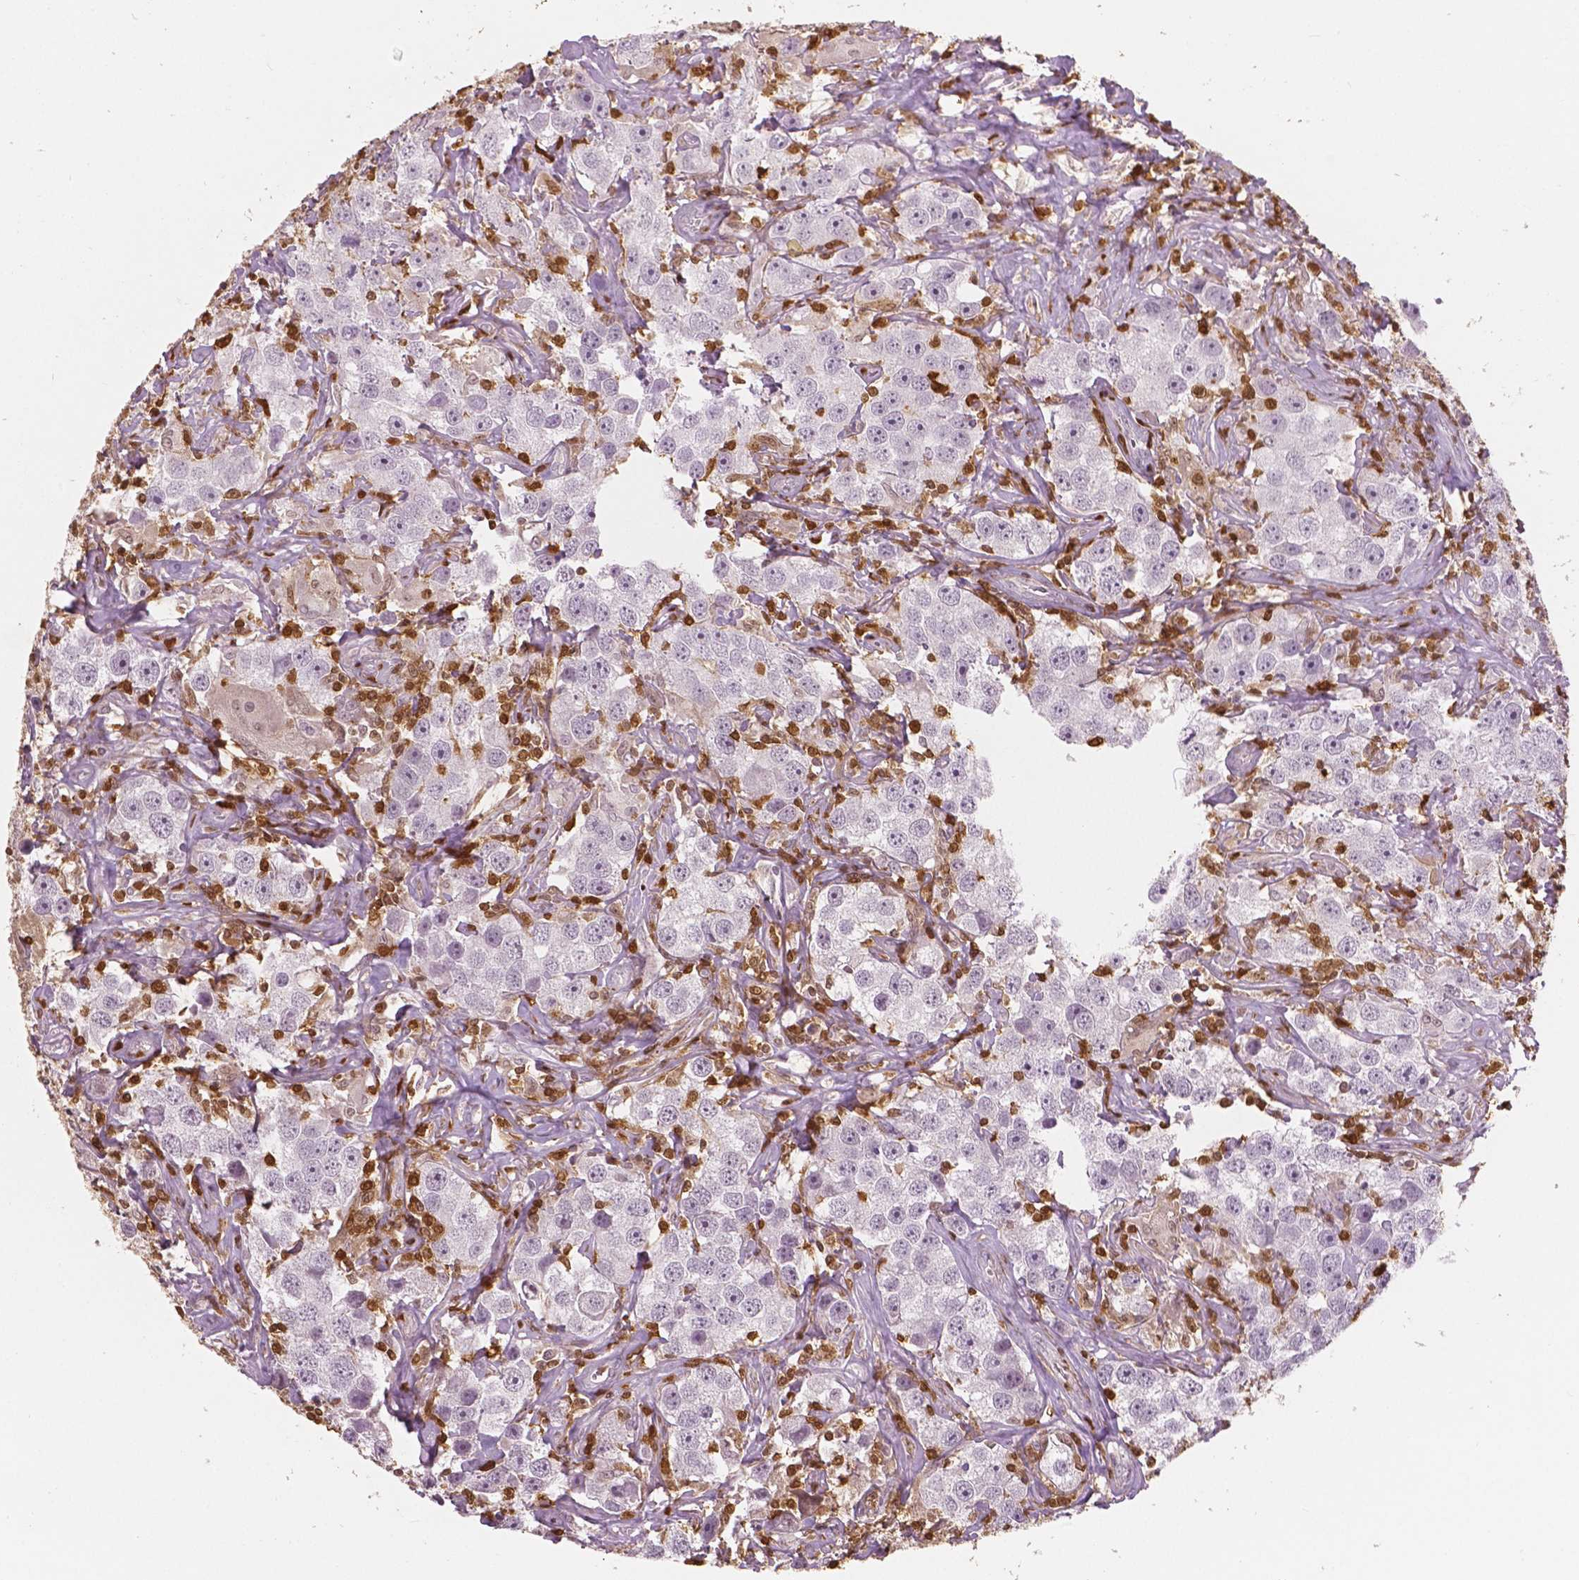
{"staining": {"intensity": "negative", "quantity": "none", "location": "none"}, "tissue": "testis cancer", "cell_type": "Tumor cells", "image_type": "cancer", "snomed": [{"axis": "morphology", "description": "Seminoma, NOS"}, {"axis": "topography", "description": "Testis"}], "caption": "IHC of human testis seminoma displays no positivity in tumor cells.", "gene": "S100A4", "patient": {"sex": "male", "age": 49}}